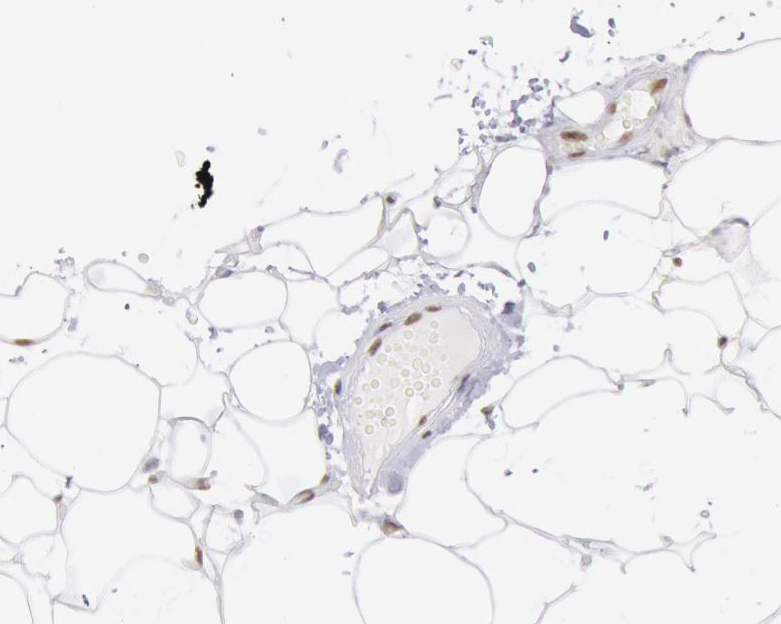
{"staining": {"intensity": "moderate", "quantity": ">75%", "location": "nuclear"}, "tissue": "adipose tissue", "cell_type": "Adipocytes", "image_type": "normal", "snomed": [{"axis": "morphology", "description": "Normal tissue, NOS"}, {"axis": "morphology", "description": "Fibrosis, NOS"}, {"axis": "topography", "description": "Breast"}], "caption": "An immunohistochemistry (IHC) image of unremarkable tissue is shown. Protein staining in brown labels moderate nuclear positivity in adipose tissue within adipocytes.", "gene": "SNRPD3", "patient": {"sex": "female", "age": 24}}